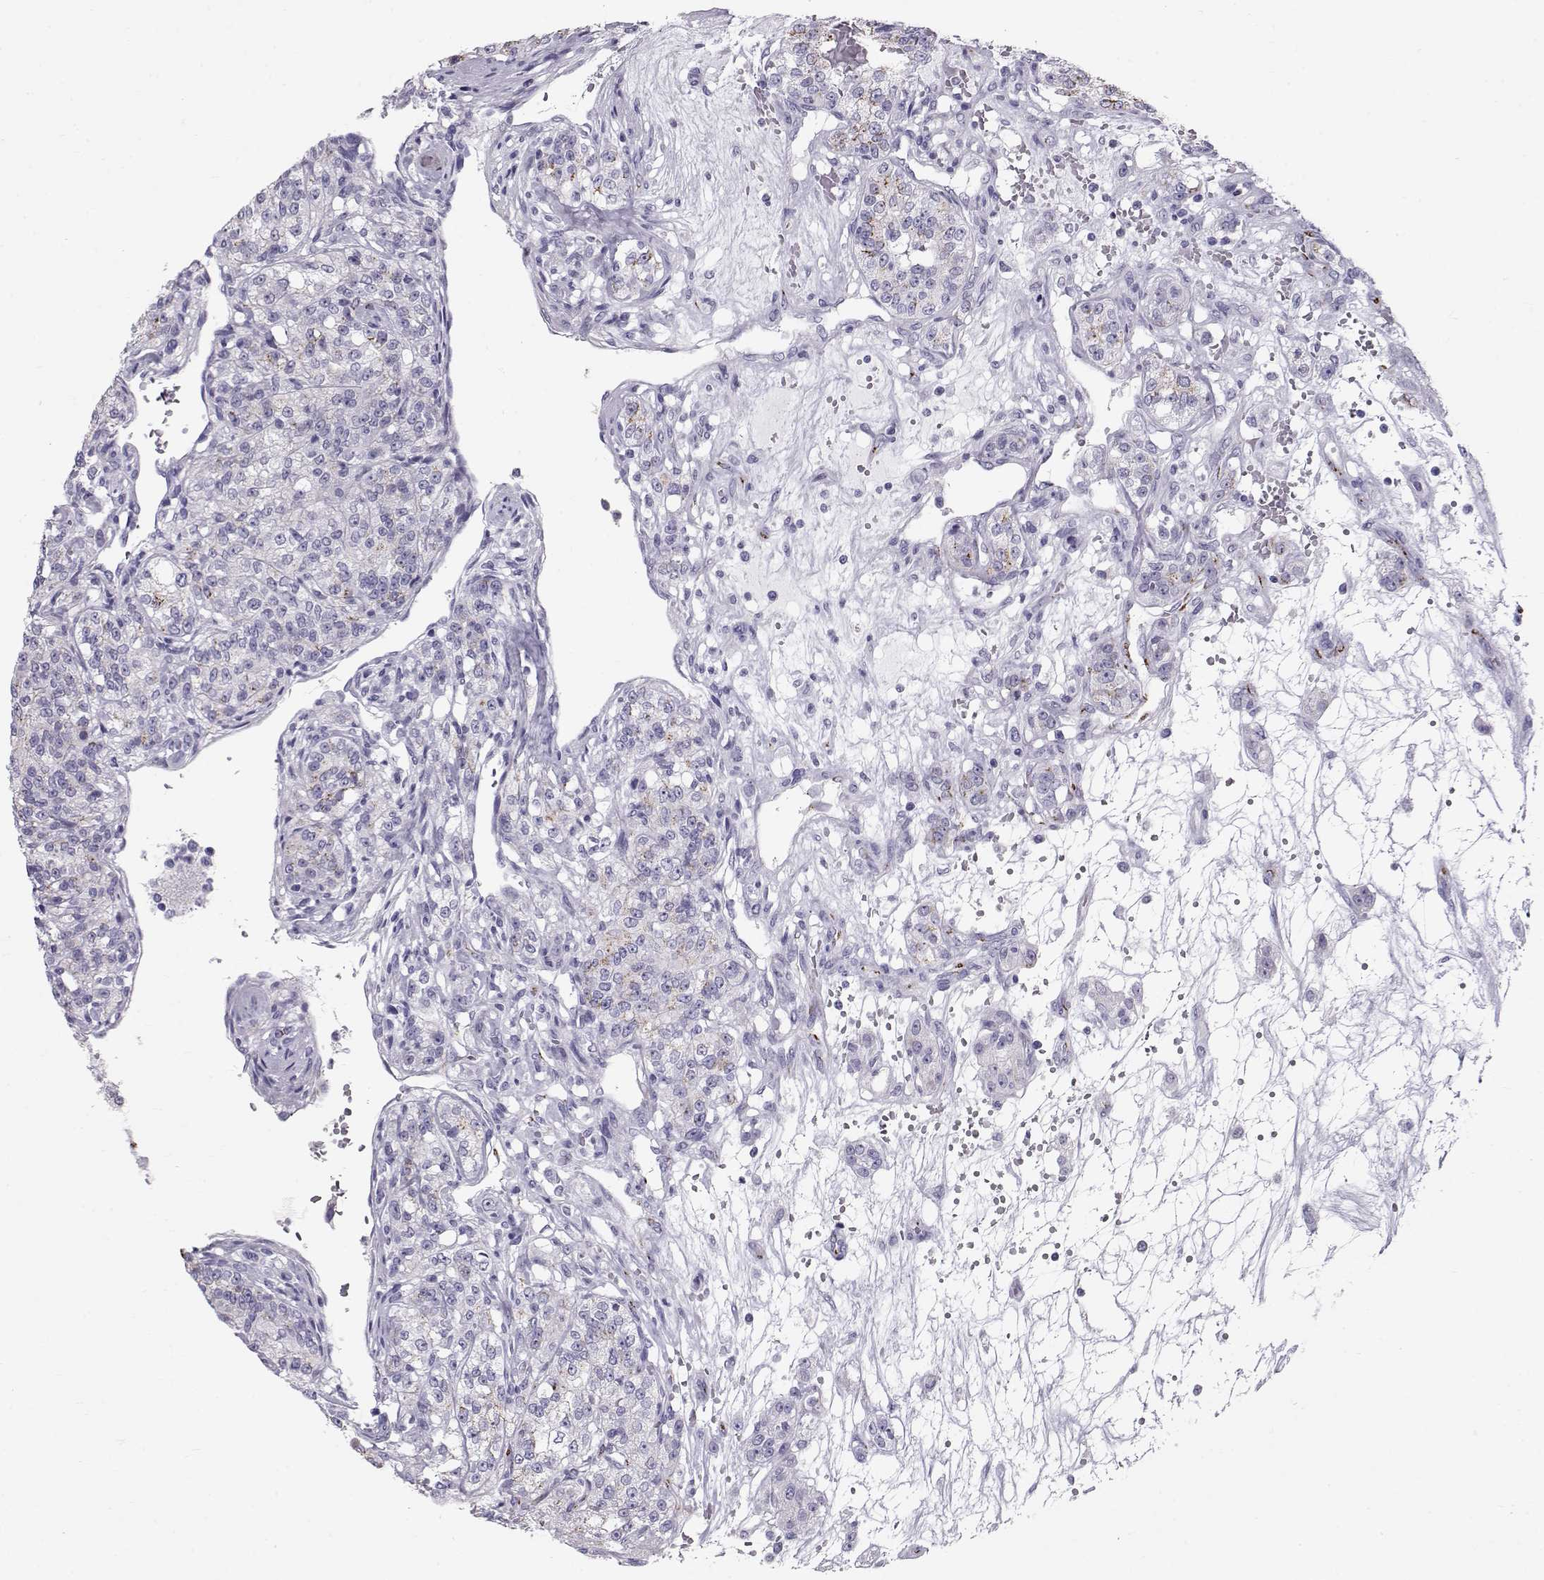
{"staining": {"intensity": "negative", "quantity": "none", "location": "none"}, "tissue": "renal cancer", "cell_type": "Tumor cells", "image_type": "cancer", "snomed": [{"axis": "morphology", "description": "Adenocarcinoma, NOS"}, {"axis": "topography", "description": "Kidney"}], "caption": "IHC micrograph of neoplastic tissue: human renal cancer (adenocarcinoma) stained with DAB shows no significant protein staining in tumor cells.", "gene": "RD3", "patient": {"sex": "female", "age": 63}}